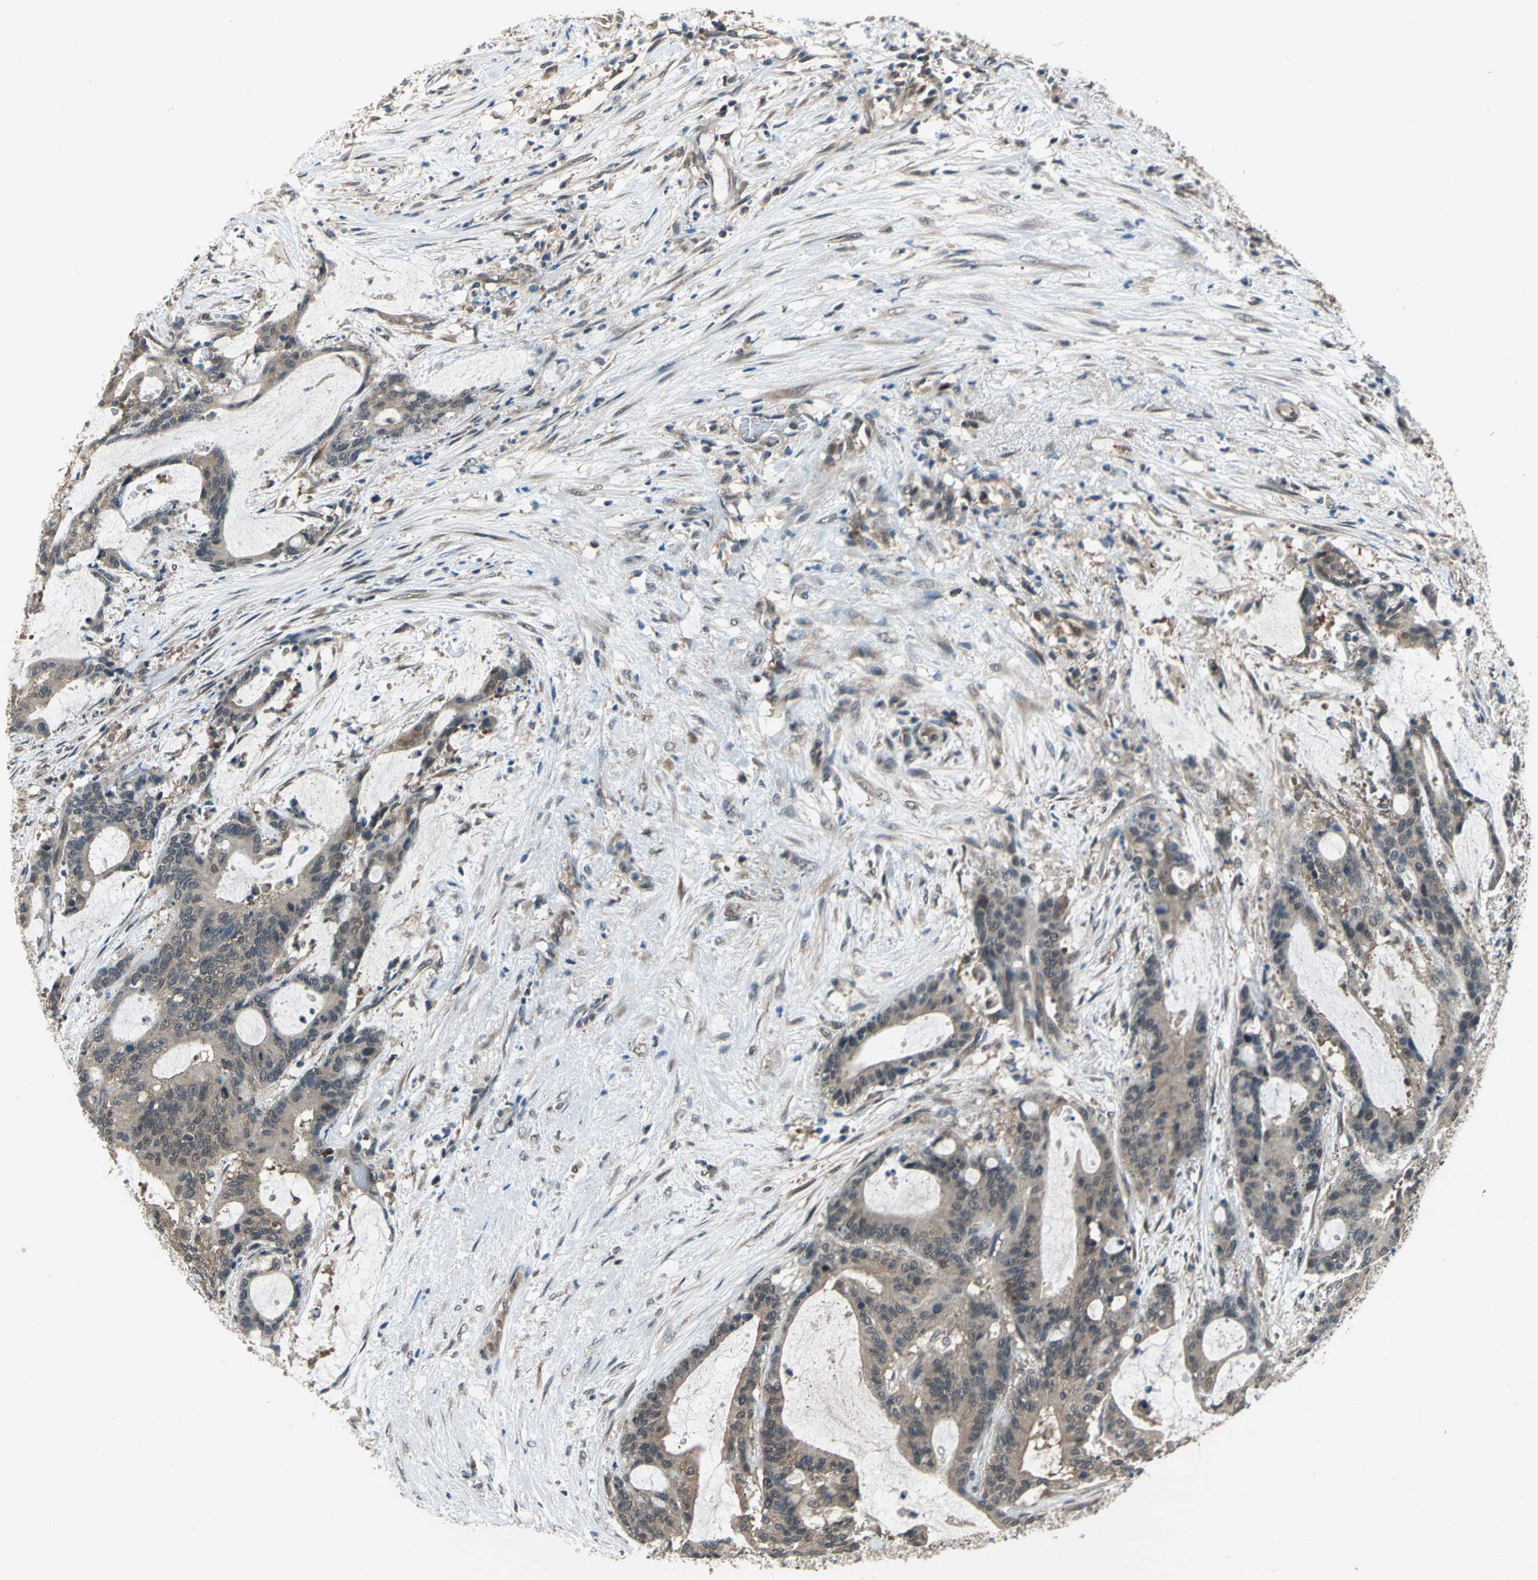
{"staining": {"intensity": "moderate", "quantity": ">75%", "location": "cytoplasmic/membranous"}, "tissue": "liver cancer", "cell_type": "Tumor cells", "image_type": "cancer", "snomed": [{"axis": "morphology", "description": "Cholangiocarcinoma"}, {"axis": "topography", "description": "Liver"}], "caption": "A medium amount of moderate cytoplasmic/membranous staining is appreciated in about >75% of tumor cells in liver cancer tissue.", "gene": "NFKBIE", "patient": {"sex": "female", "age": 73}}